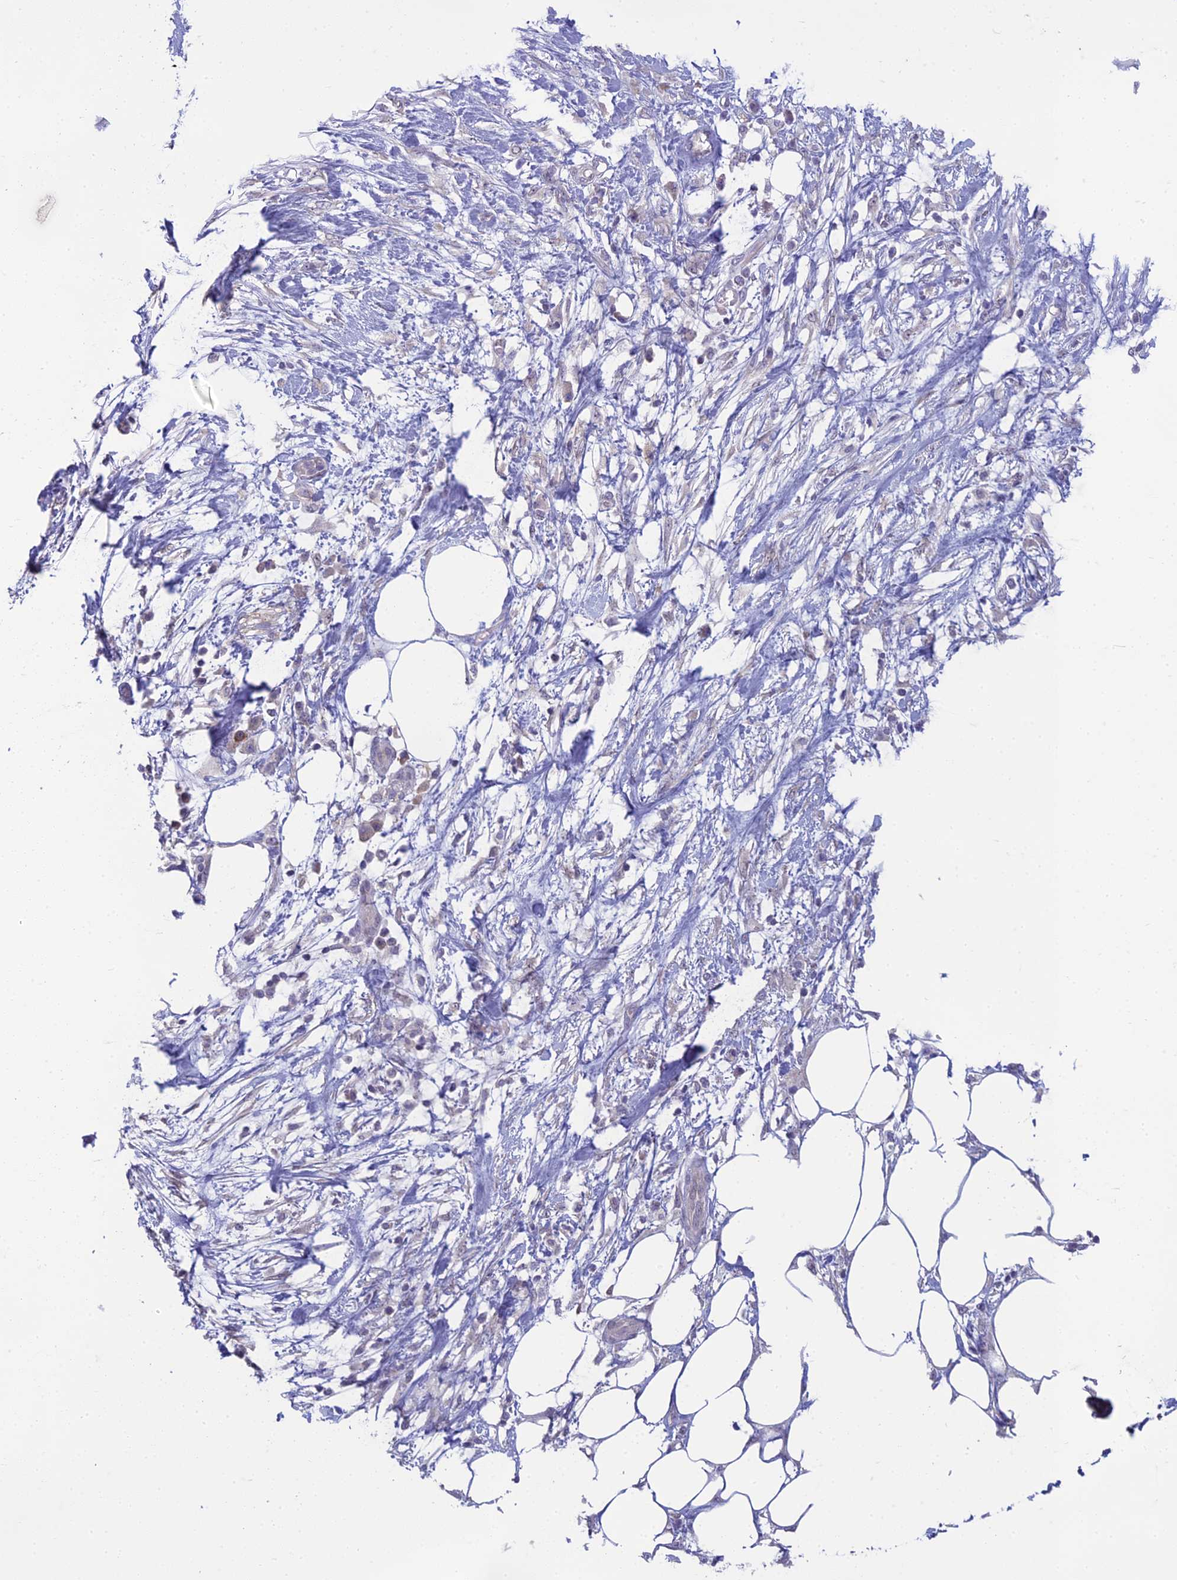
{"staining": {"intensity": "negative", "quantity": "none", "location": "none"}, "tissue": "pancreatic cancer", "cell_type": "Tumor cells", "image_type": "cancer", "snomed": [{"axis": "morphology", "description": "Adenocarcinoma, NOS"}, {"axis": "topography", "description": "Pancreas"}], "caption": "Immunohistochemical staining of human adenocarcinoma (pancreatic) shows no significant positivity in tumor cells.", "gene": "DTX2", "patient": {"sex": "male", "age": 68}}